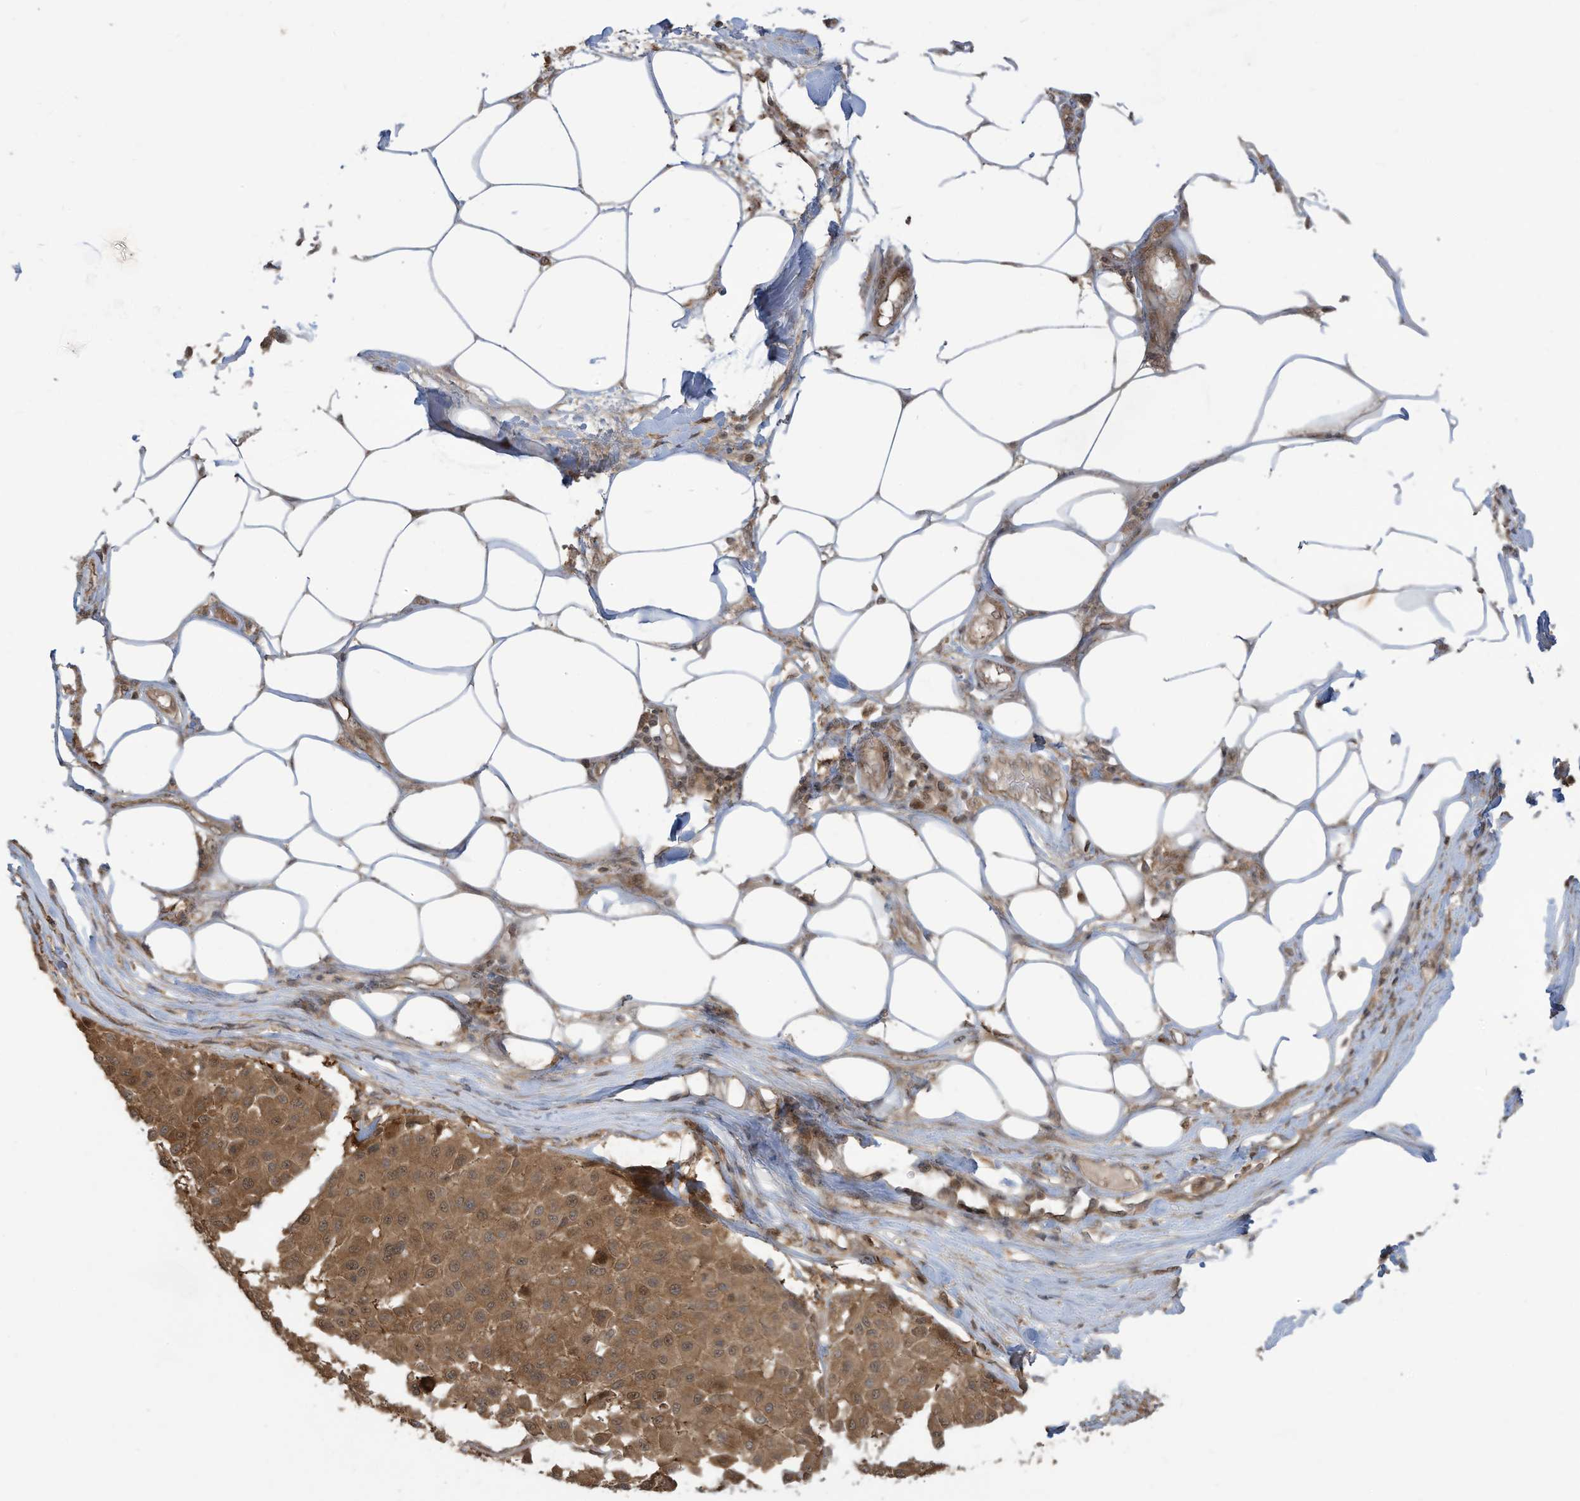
{"staining": {"intensity": "moderate", "quantity": ">75%", "location": "cytoplasmic/membranous"}, "tissue": "melanoma", "cell_type": "Tumor cells", "image_type": "cancer", "snomed": [{"axis": "morphology", "description": "Malignant melanoma, Metastatic site"}, {"axis": "topography", "description": "Soft tissue"}], "caption": "Immunohistochemical staining of human melanoma exhibits medium levels of moderate cytoplasmic/membranous staining in about >75% of tumor cells.", "gene": "CARF", "patient": {"sex": "male", "age": 41}}